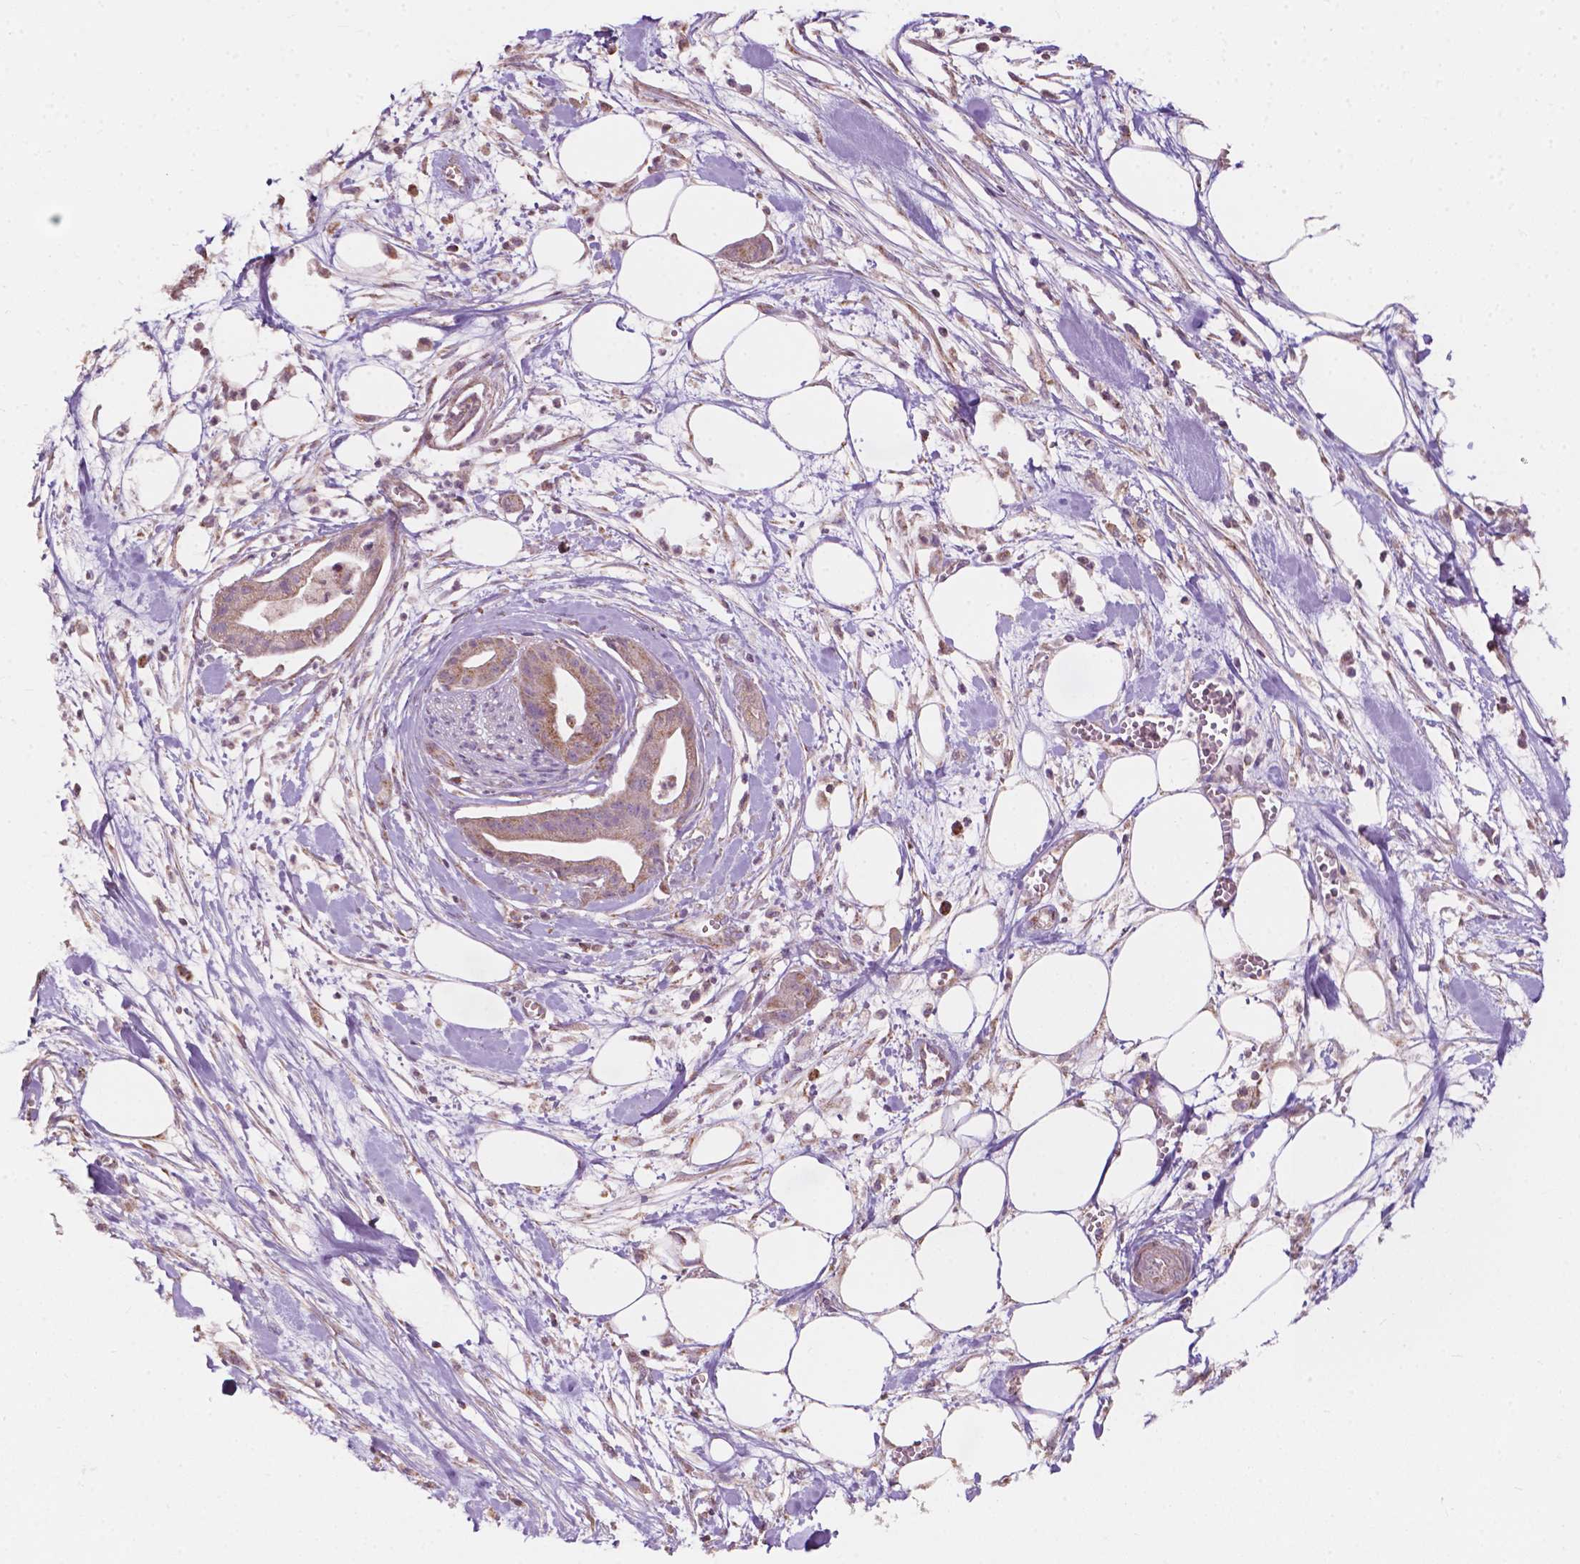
{"staining": {"intensity": "weak", "quantity": ">75%", "location": "cytoplasmic/membranous"}, "tissue": "pancreatic cancer", "cell_type": "Tumor cells", "image_type": "cancer", "snomed": [{"axis": "morphology", "description": "Normal tissue, NOS"}, {"axis": "morphology", "description": "Adenocarcinoma, NOS"}, {"axis": "topography", "description": "Lymph node"}, {"axis": "topography", "description": "Pancreas"}], "caption": "Pancreatic adenocarcinoma stained for a protein (brown) demonstrates weak cytoplasmic/membranous positive expression in about >75% of tumor cells.", "gene": "NDUFA10", "patient": {"sex": "female", "age": 58}}